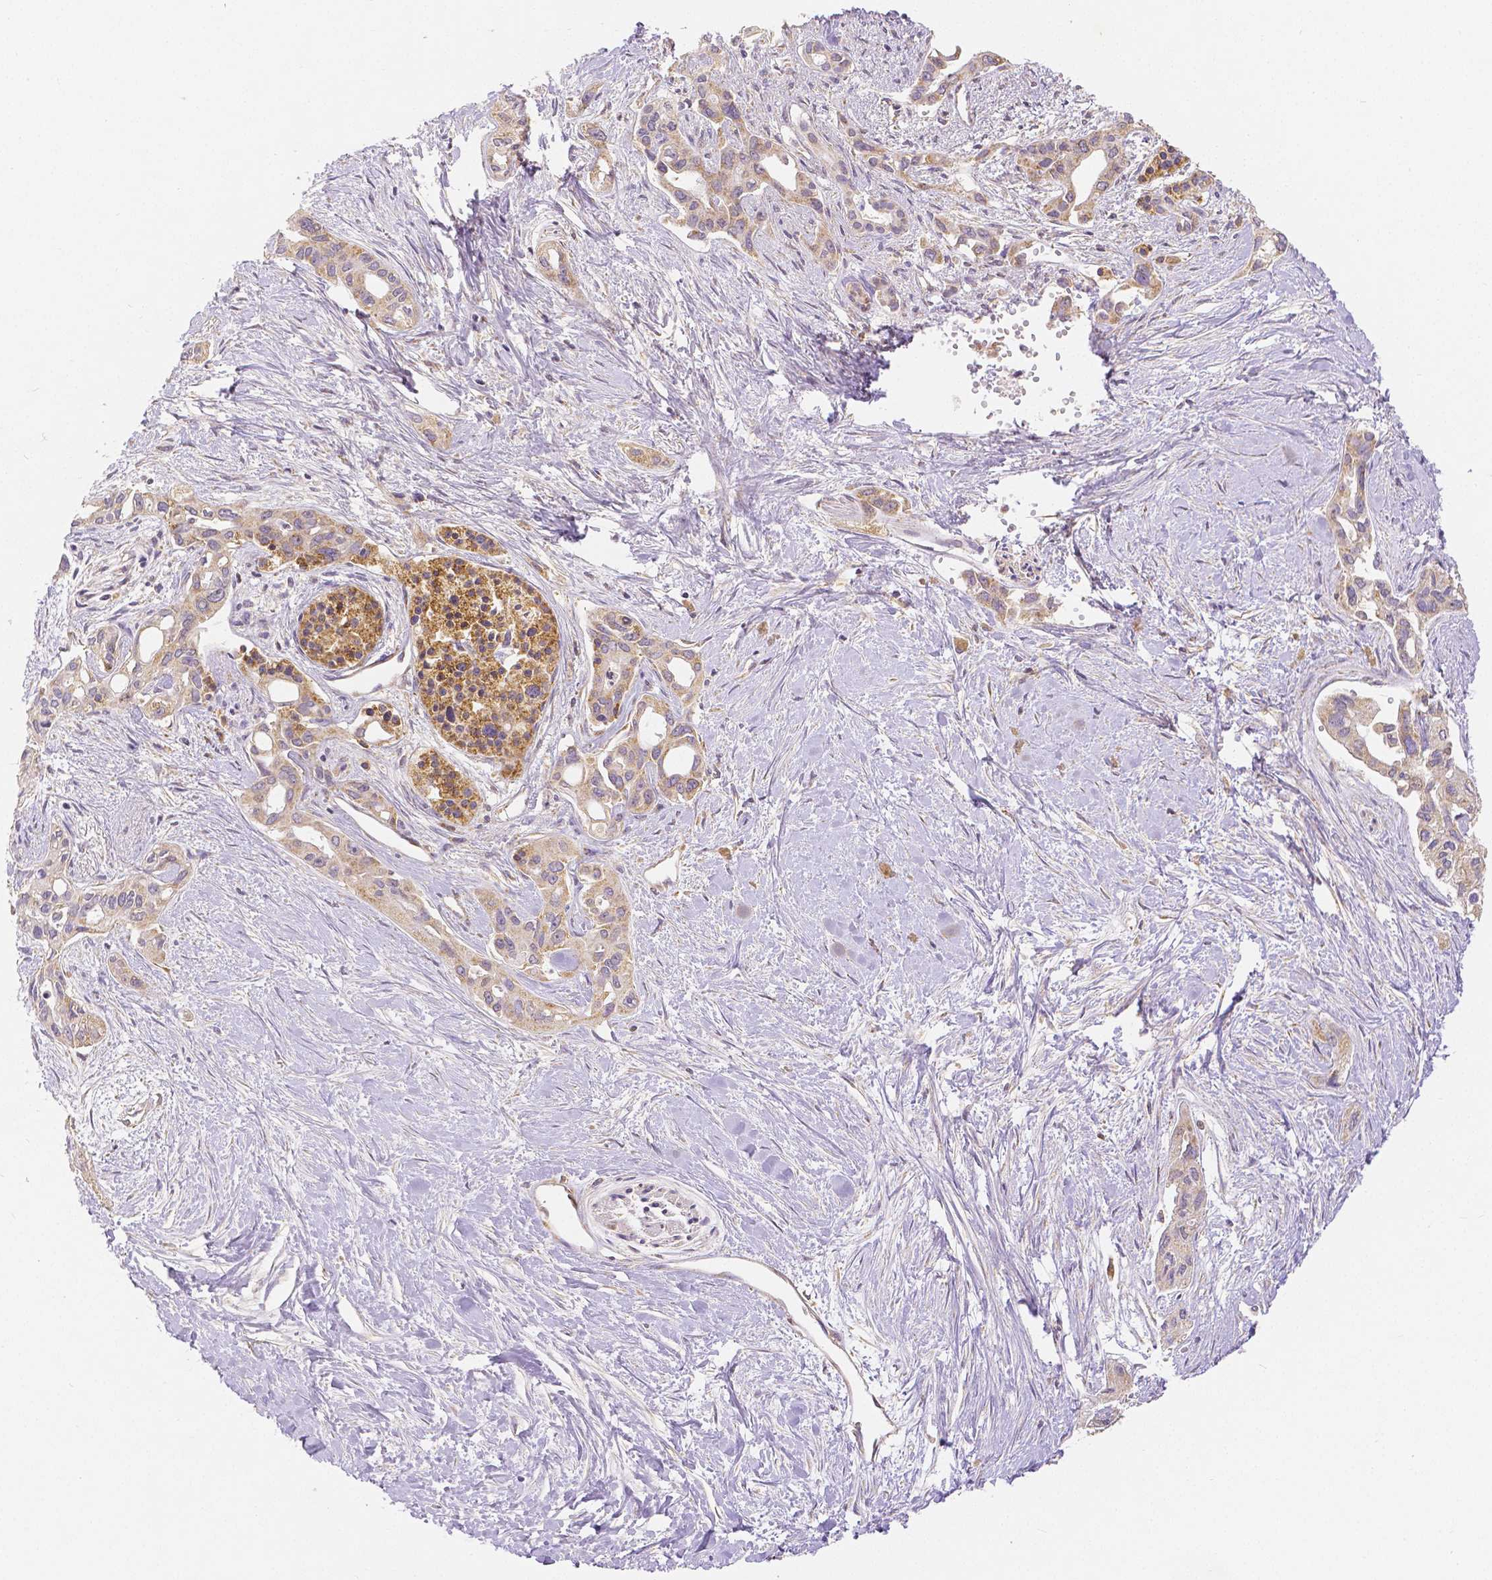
{"staining": {"intensity": "weak", "quantity": "<25%", "location": "cytoplasmic/membranous"}, "tissue": "pancreatic cancer", "cell_type": "Tumor cells", "image_type": "cancer", "snomed": [{"axis": "morphology", "description": "Adenocarcinoma, NOS"}, {"axis": "topography", "description": "Pancreas"}], "caption": "Tumor cells are negative for brown protein staining in pancreatic adenocarcinoma.", "gene": "RHOT1", "patient": {"sex": "female", "age": 50}}